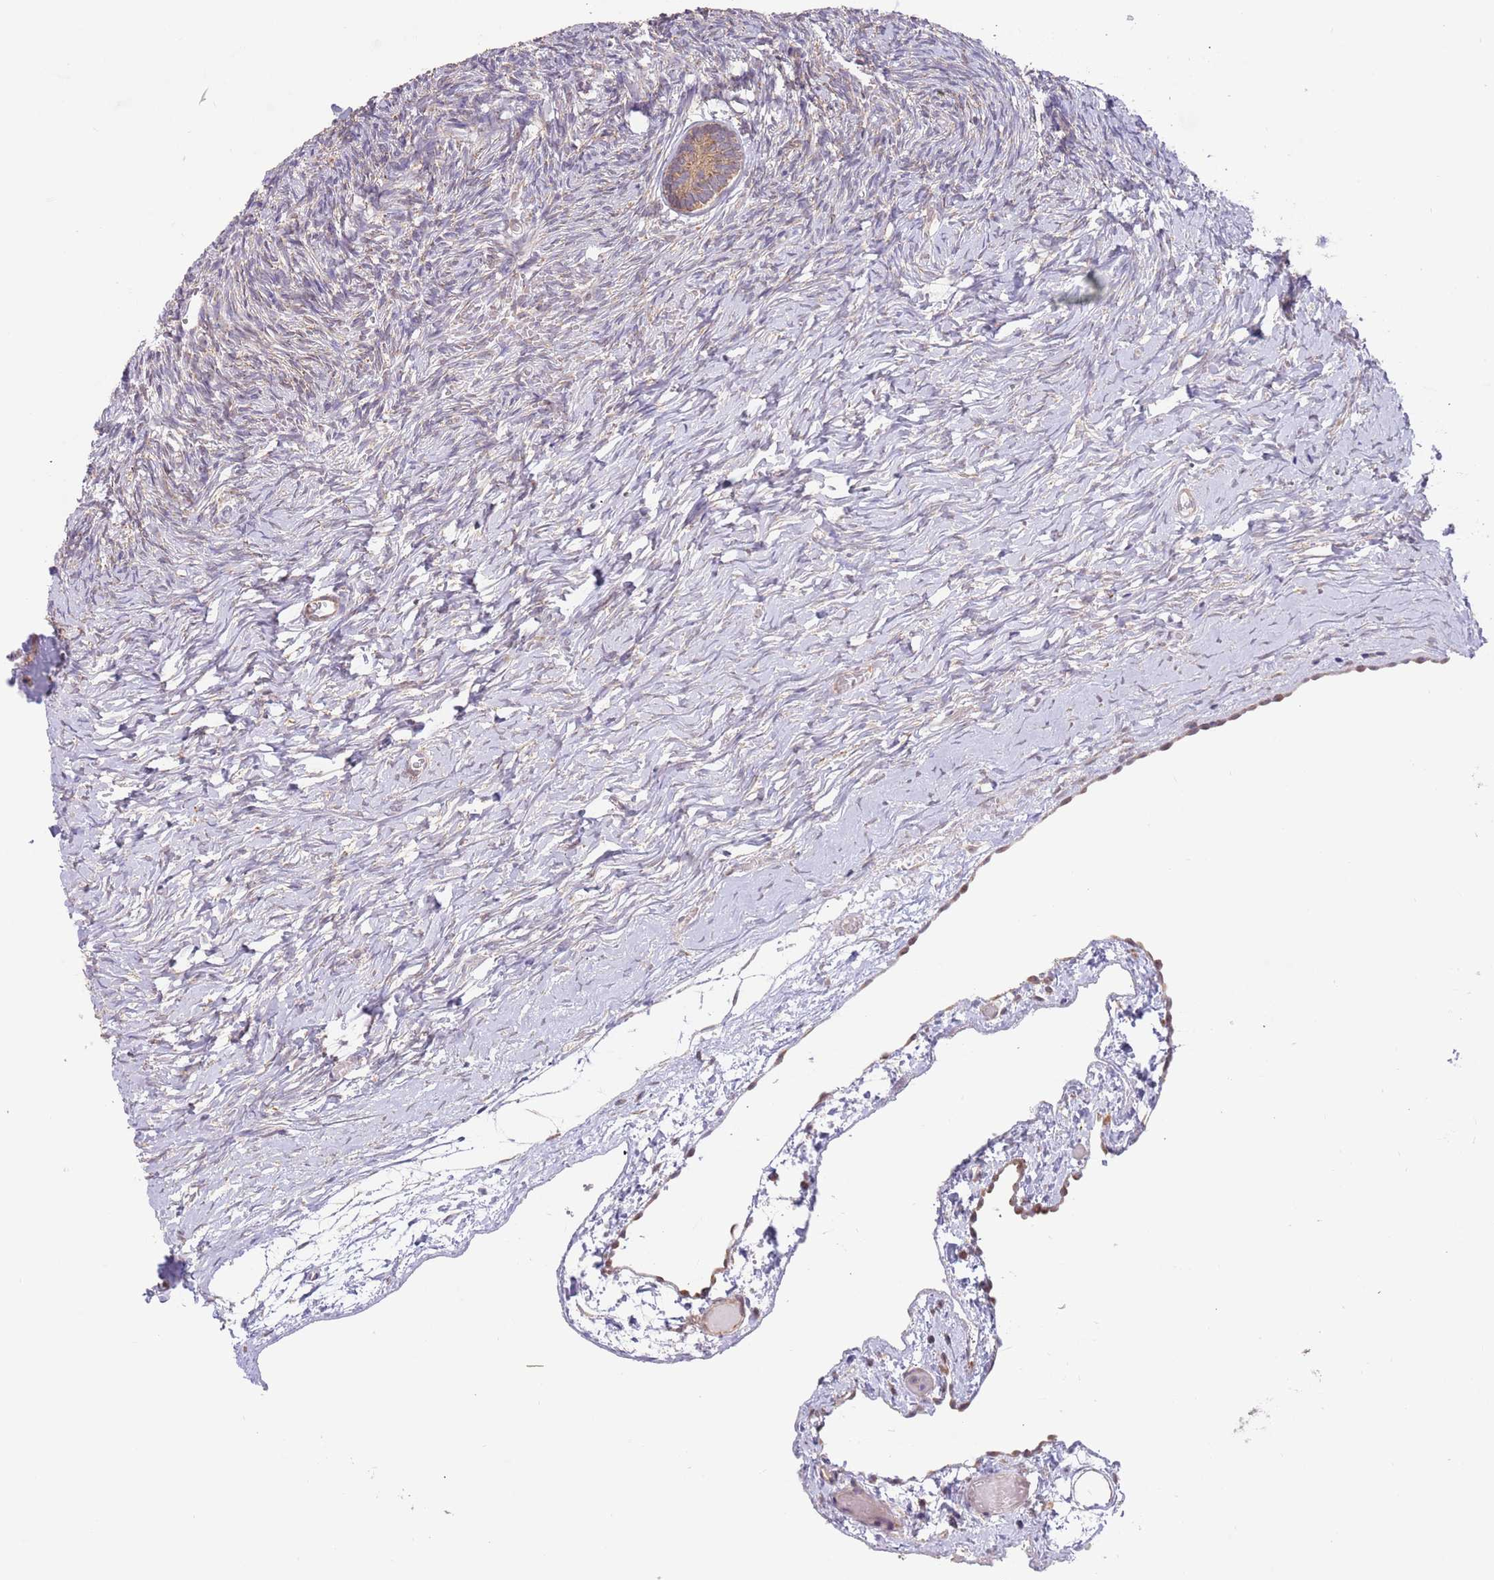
{"staining": {"intensity": "moderate", "quantity": ">75%", "location": "cytoplasmic/membranous"}, "tissue": "ovary", "cell_type": "Follicle cells", "image_type": "normal", "snomed": [{"axis": "morphology", "description": "Normal tissue, NOS"}, {"axis": "topography", "description": "Ovary"}], "caption": "Immunohistochemistry (IHC) micrograph of benign human ovary stained for a protein (brown), which demonstrates medium levels of moderate cytoplasmic/membranous staining in about >75% of follicle cells.", "gene": "UQCC3", "patient": {"sex": "female", "age": 39}}